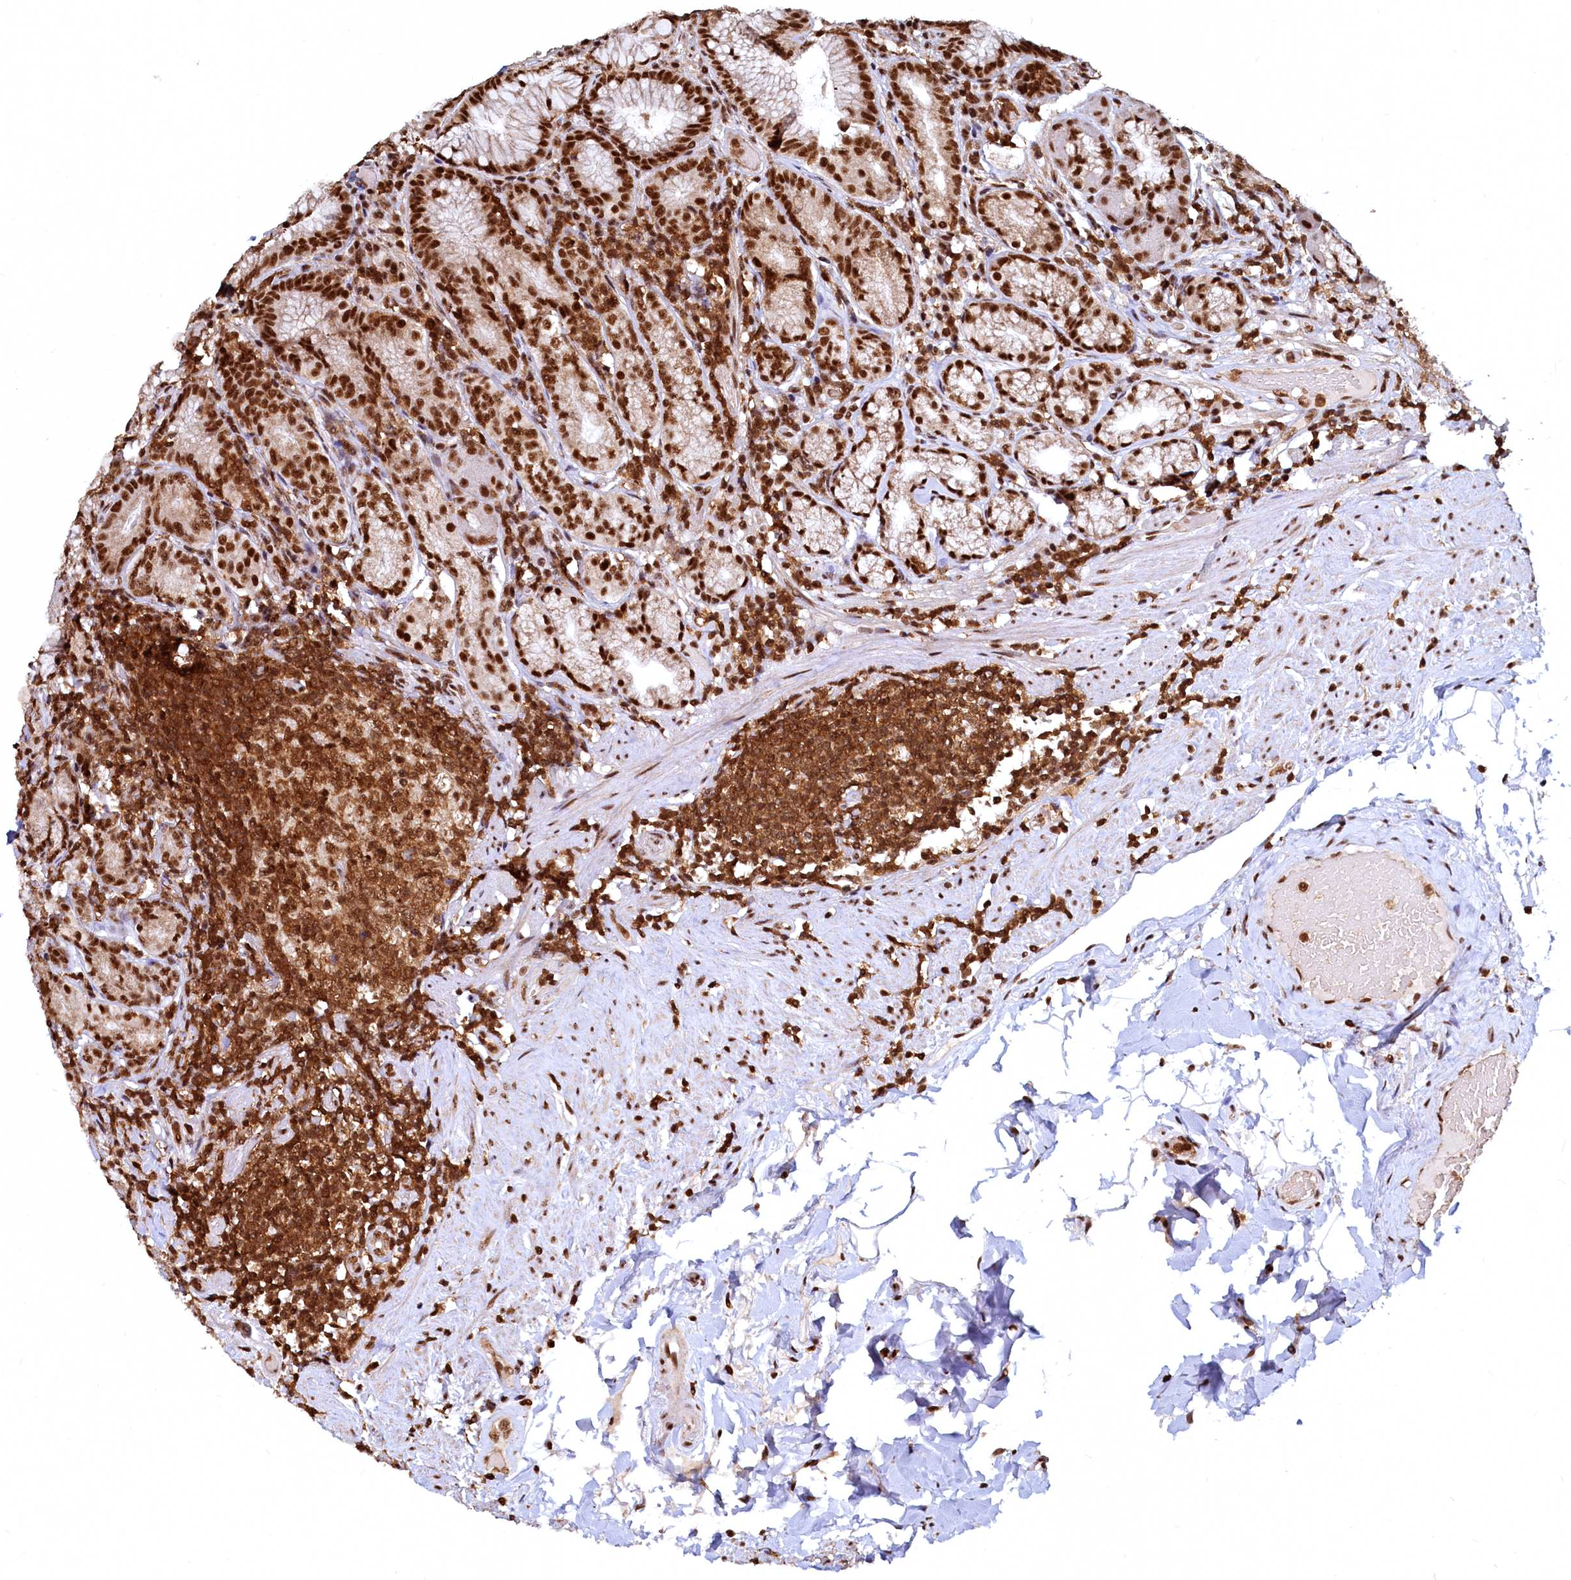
{"staining": {"intensity": "strong", "quantity": ">75%", "location": "nuclear"}, "tissue": "stomach", "cell_type": "Glandular cells", "image_type": "normal", "snomed": [{"axis": "morphology", "description": "Normal tissue, NOS"}, {"axis": "topography", "description": "Stomach, upper"}, {"axis": "topography", "description": "Stomach, lower"}], "caption": "Immunohistochemical staining of unremarkable stomach demonstrates strong nuclear protein expression in about >75% of glandular cells. The staining was performed using DAB, with brown indicating positive protein expression. Nuclei are stained blue with hematoxylin.", "gene": "RSRC2", "patient": {"sex": "female", "age": 76}}